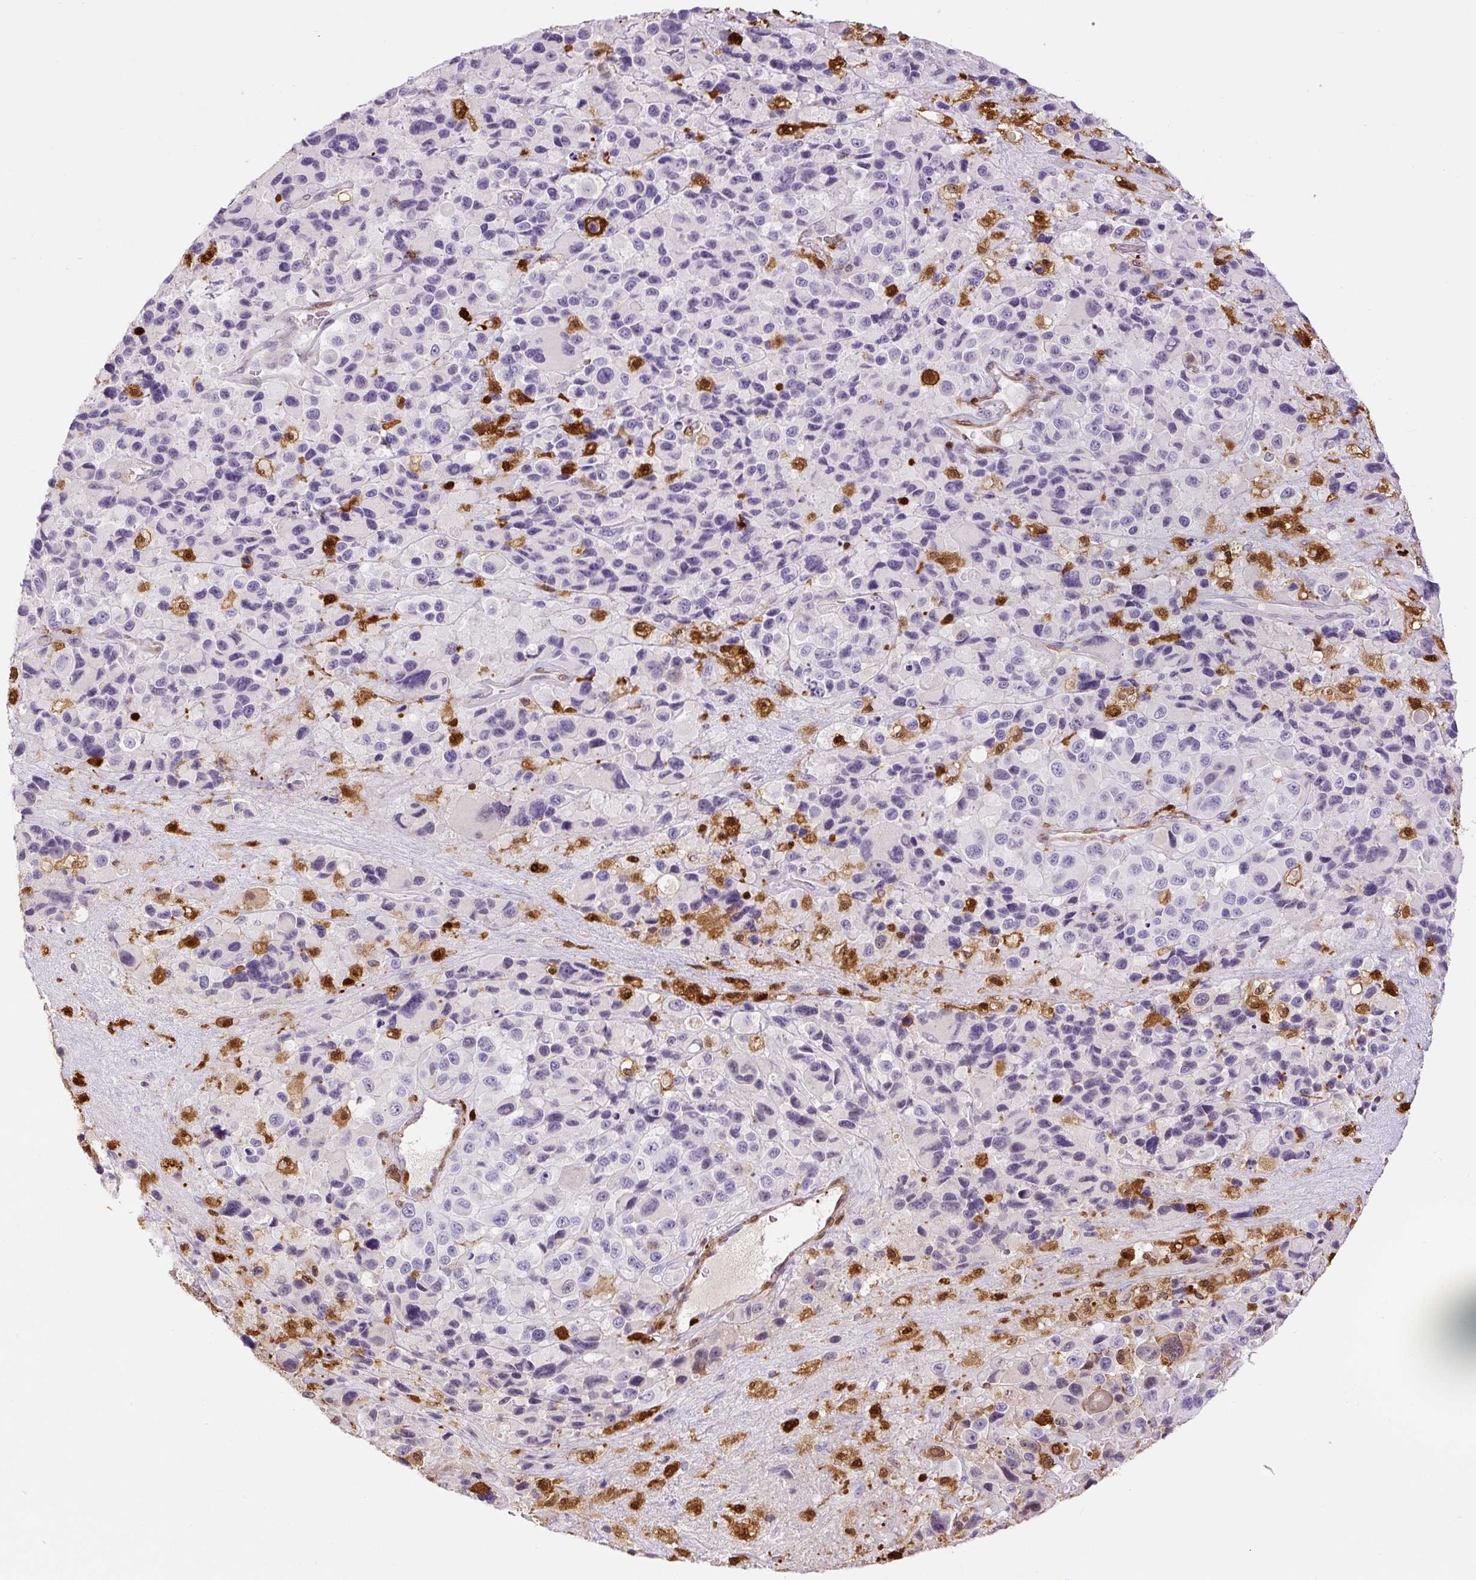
{"staining": {"intensity": "weak", "quantity": "25%-75%", "location": "cytoplasmic/membranous,nuclear"}, "tissue": "melanoma", "cell_type": "Tumor cells", "image_type": "cancer", "snomed": [{"axis": "morphology", "description": "Malignant melanoma, Metastatic site"}, {"axis": "topography", "description": "Lymph node"}], "caption": "High-magnification brightfield microscopy of malignant melanoma (metastatic site) stained with DAB (3,3'-diaminobenzidine) (brown) and counterstained with hematoxylin (blue). tumor cells exhibit weak cytoplasmic/membranous and nuclear expression is present in approximately25%-75% of cells.", "gene": "S100A4", "patient": {"sex": "female", "age": 65}}